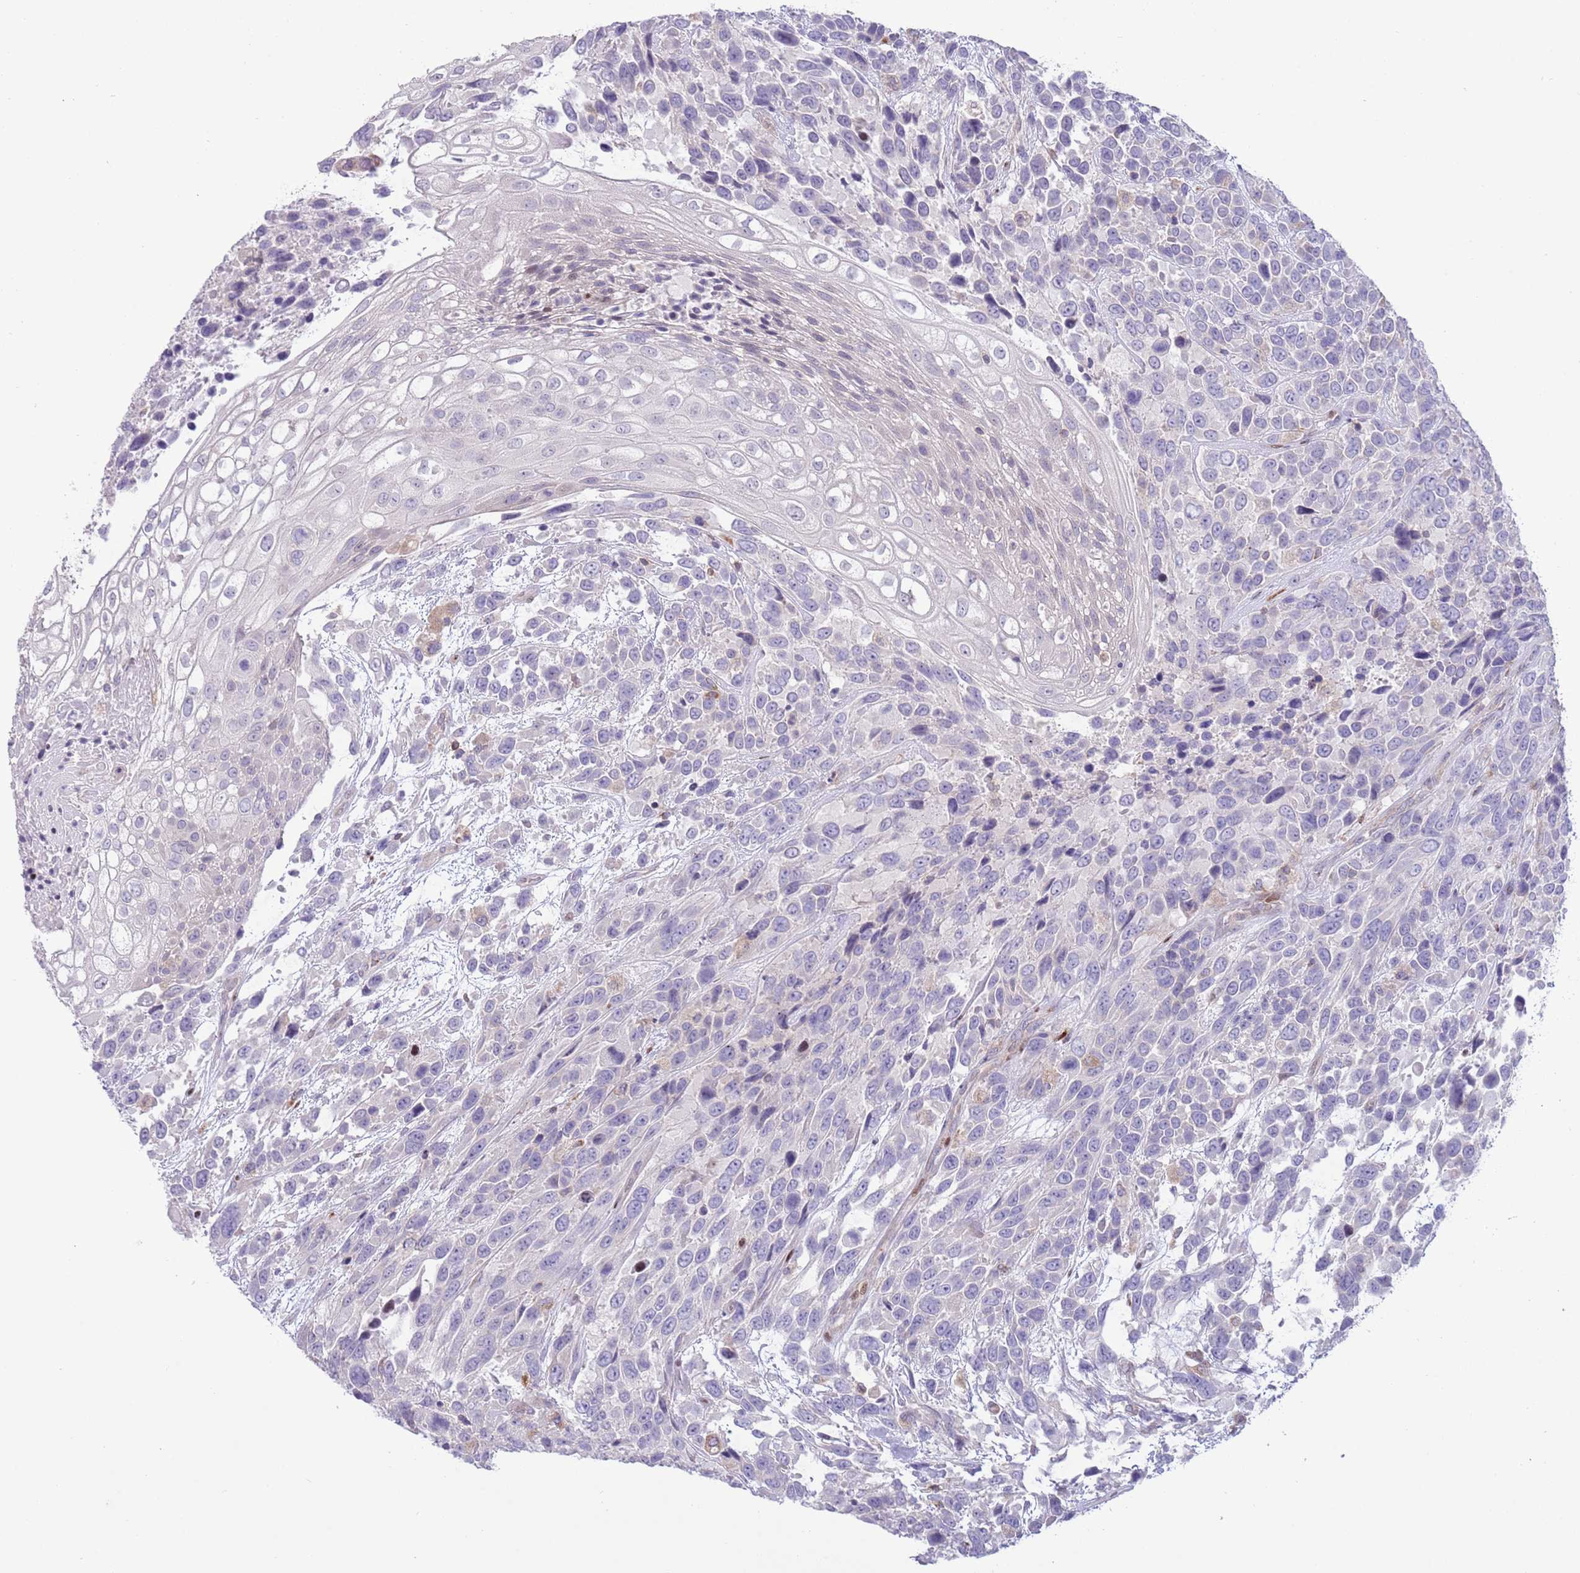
{"staining": {"intensity": "negative", "quantity": "none", "location": "none"}, "tissue": "urothelial cancer", "cell_type": "Tumor cells", "image_type": "cancer", "snomed": [{"axis": "morphology", "description": "Urothelial carcinoma, High grade"}, {"axis": "topography", "description": "Urinary bladder"}], "caption": "Immunohistochemical staining of urothelial carcinoma (high-grade) exhibits no significant positivity in tumor cells.", "gene": "ANO8", "patient": {"sex": "female", "age": 70}}